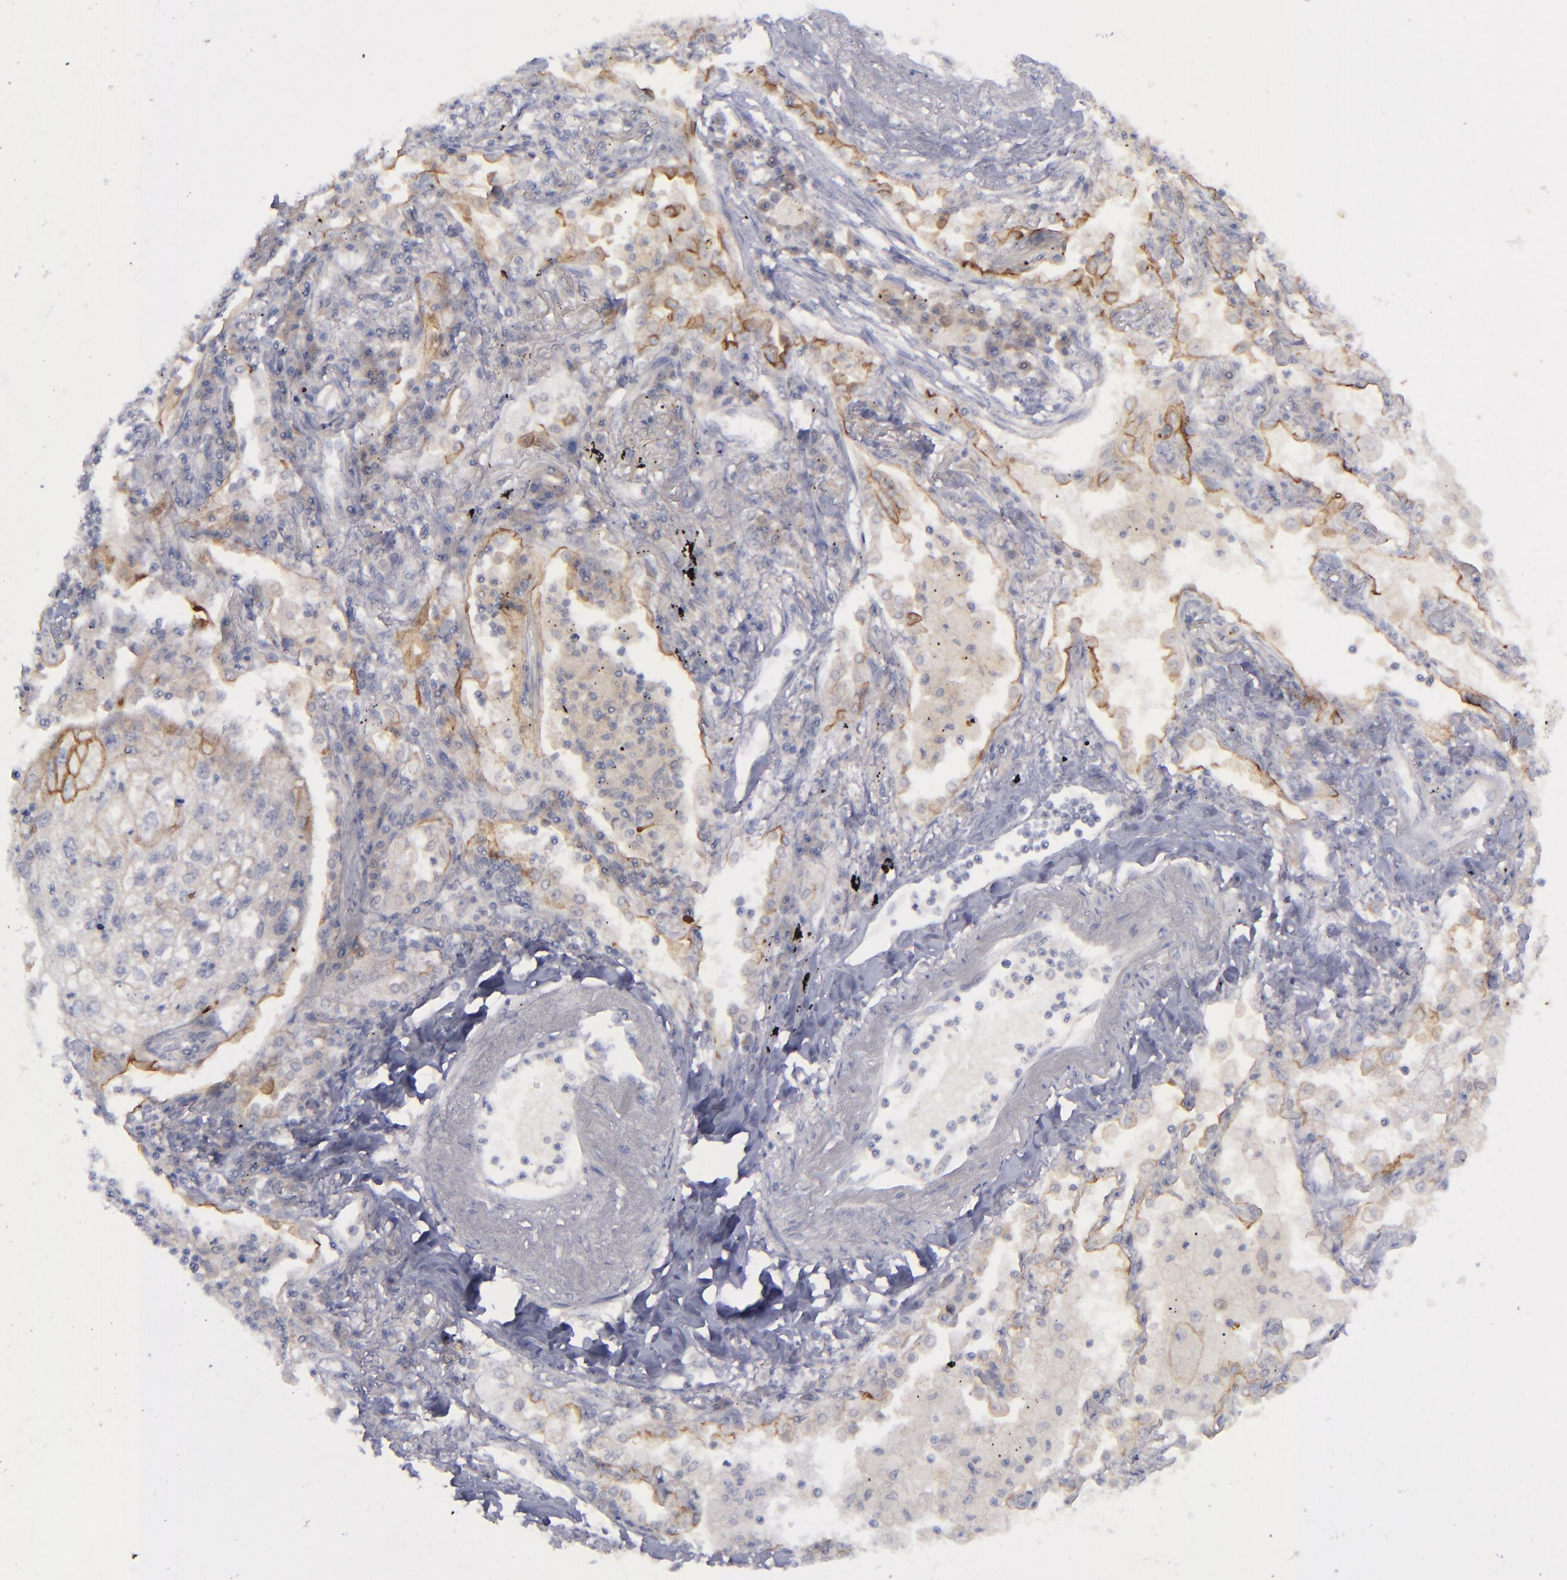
{"staining": {"intensity": "weak", "quantity": "25%-75%", "location": "cytoplasmic/membranous"}, "tissue": "lung cancer", "cell_type": "Tumor cells", "image_type": "cancer", "snomed": [{"axis": "morphology", "description": "Squamous cell carcinoma, NOS"}, {"axis": "topography", "description": "Lung"}], "caption": "Human lung cancer (squamous cell carcinoma) stained with a brown dye demonstrates weak cytoplasmic/membranous positive expression in approximately 25%-75% of tumor cells.", "gene": "EVPL", "patient": {"sex": "male", "age": 75}}